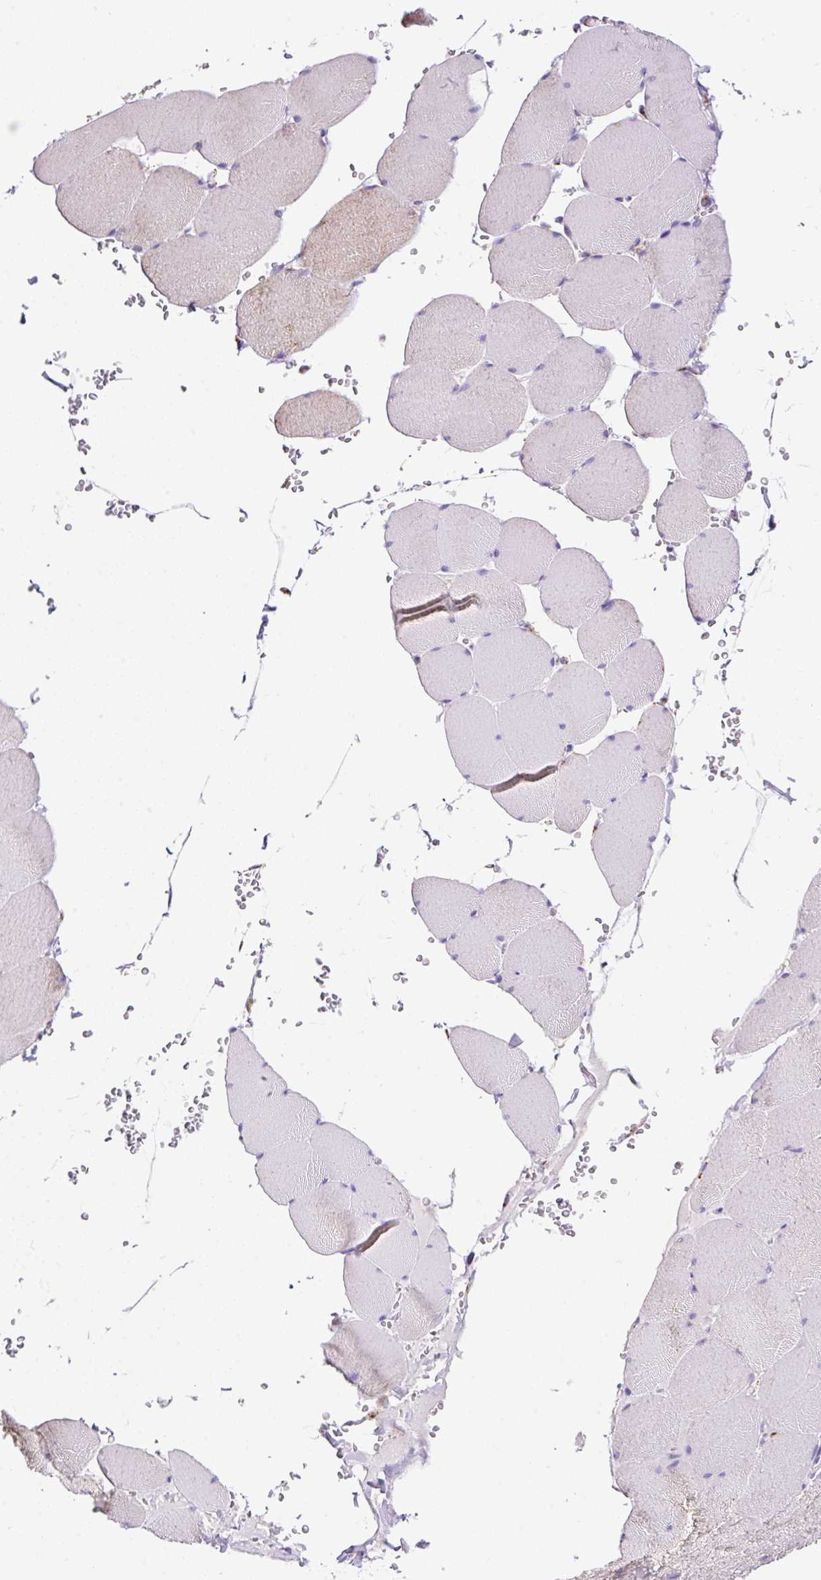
{"staining": {"intensity": "weak", "quantity": "25%-75%", "location": "cytoplasmic/membranous"}, "tissue": "skeletal muscle", "cell_type": "Myocytes", "image_type": "normal", "snomed": [{"axis": "morphology", "description": "Normal tissue, NOS"}, {"axis": "topography", "description": "Skeletal muscle"}, {"axis": "topography", "description": "Head-Neck"}], "caption": "Immunohistochemistry micrograph of normal human skeletal muscle stained for a protein (brown), which reveals low levels of weak cytoplasmic/membranous positivity in about 25%-75% of myocytes.", "gene": "NF1", "patient": {"sex": "male", "age": 66}}